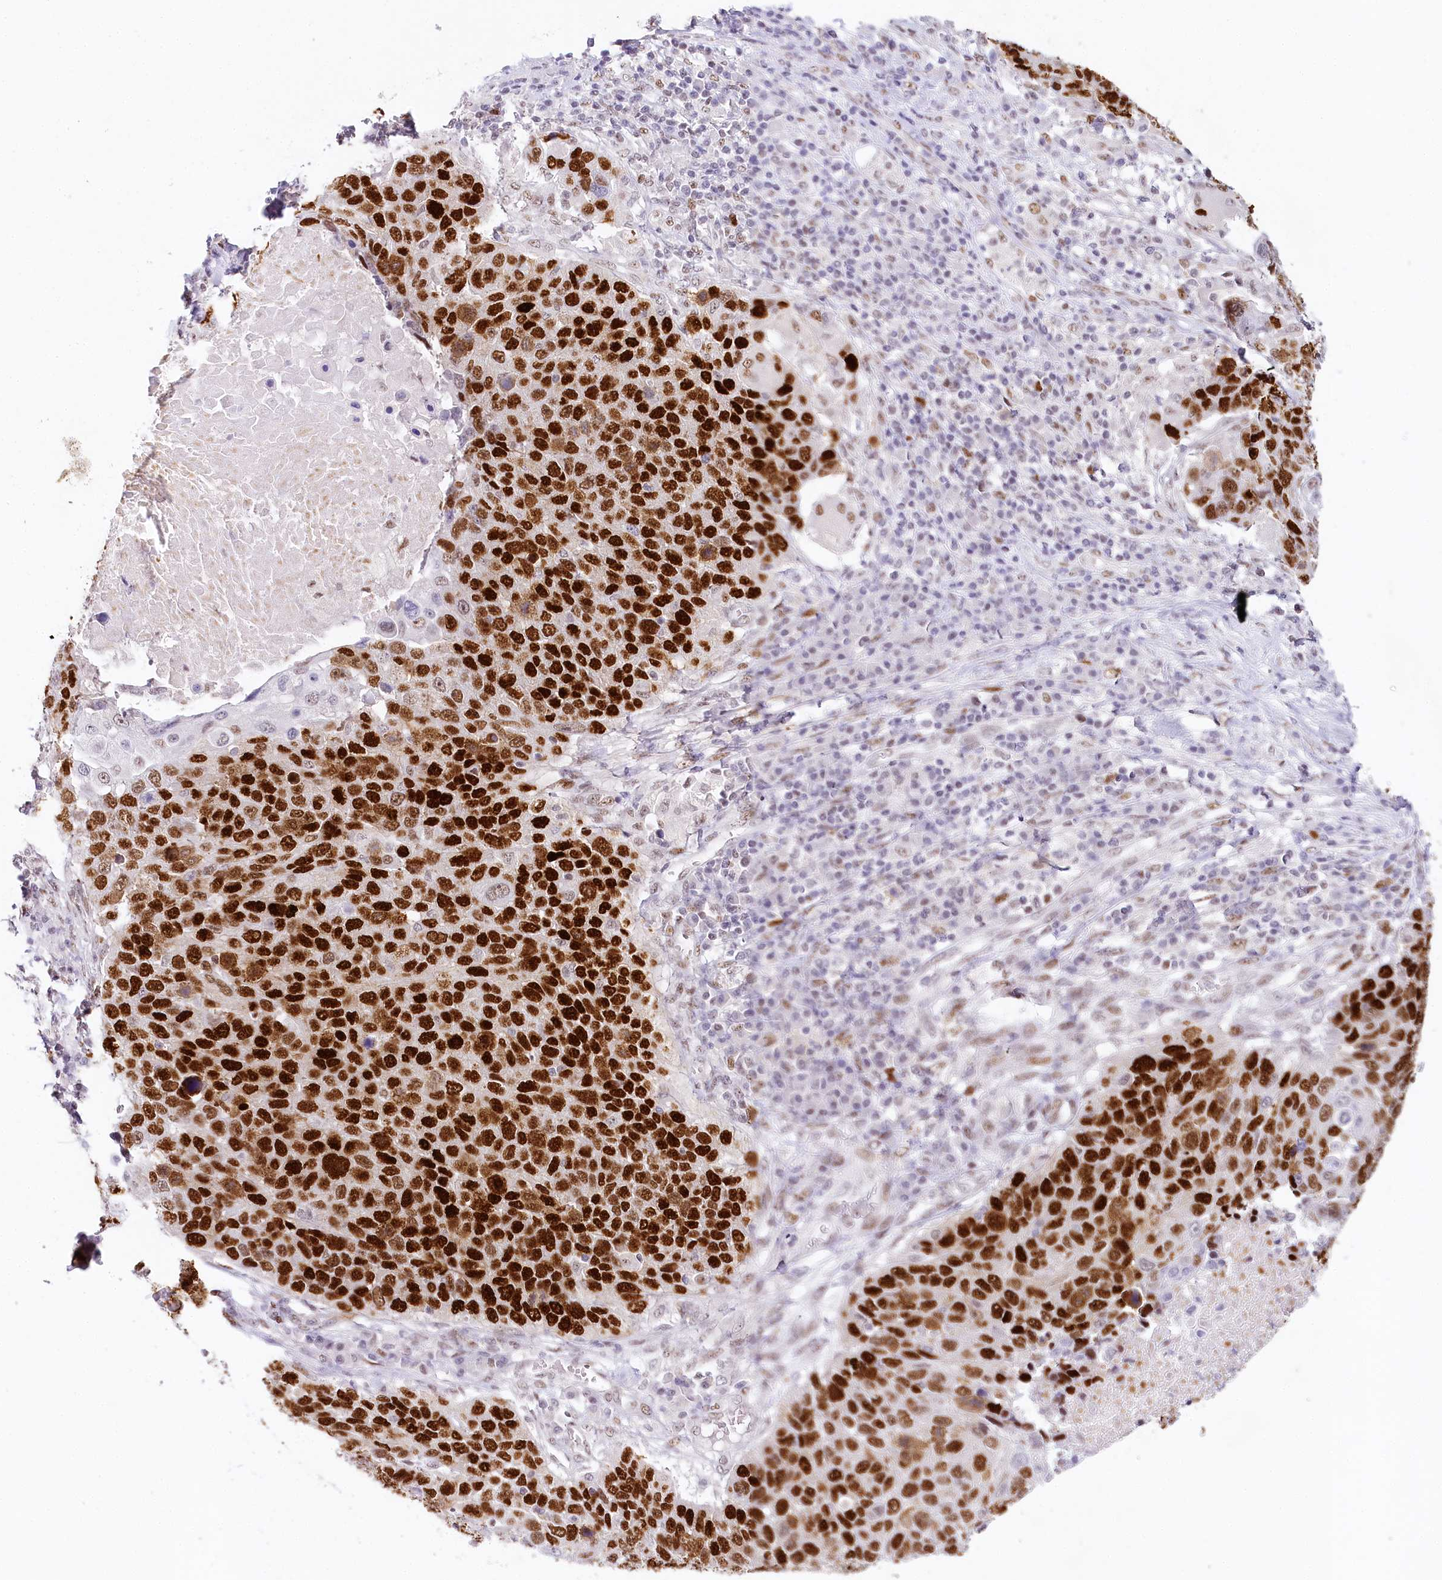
{"staining": {"intensity": "strong", "quantity": ">75%", "location": "nuclear"}, "tissue": "lung cancer", "cell_type": "Tumor cells", "image_type": "cancer", "snomed": [{"axis": "morphology", "description": "Normal tissue, NOS"}, {"axis": "morphology", "description": "Squamous cell carcinoma, NOS"}, {"axis": "topography", "description": "Lymph node"}, {"axis": "topography", "description": "Lung"}], "caption": "Strong nuclear positivity for a protein is present in about >75% of tumor cells of lung cancer (squamous cell carcinoma) using immunohistochemistry (IHC).", "gene": "TP53", "patient": {"sex": "male", "age": 66}}